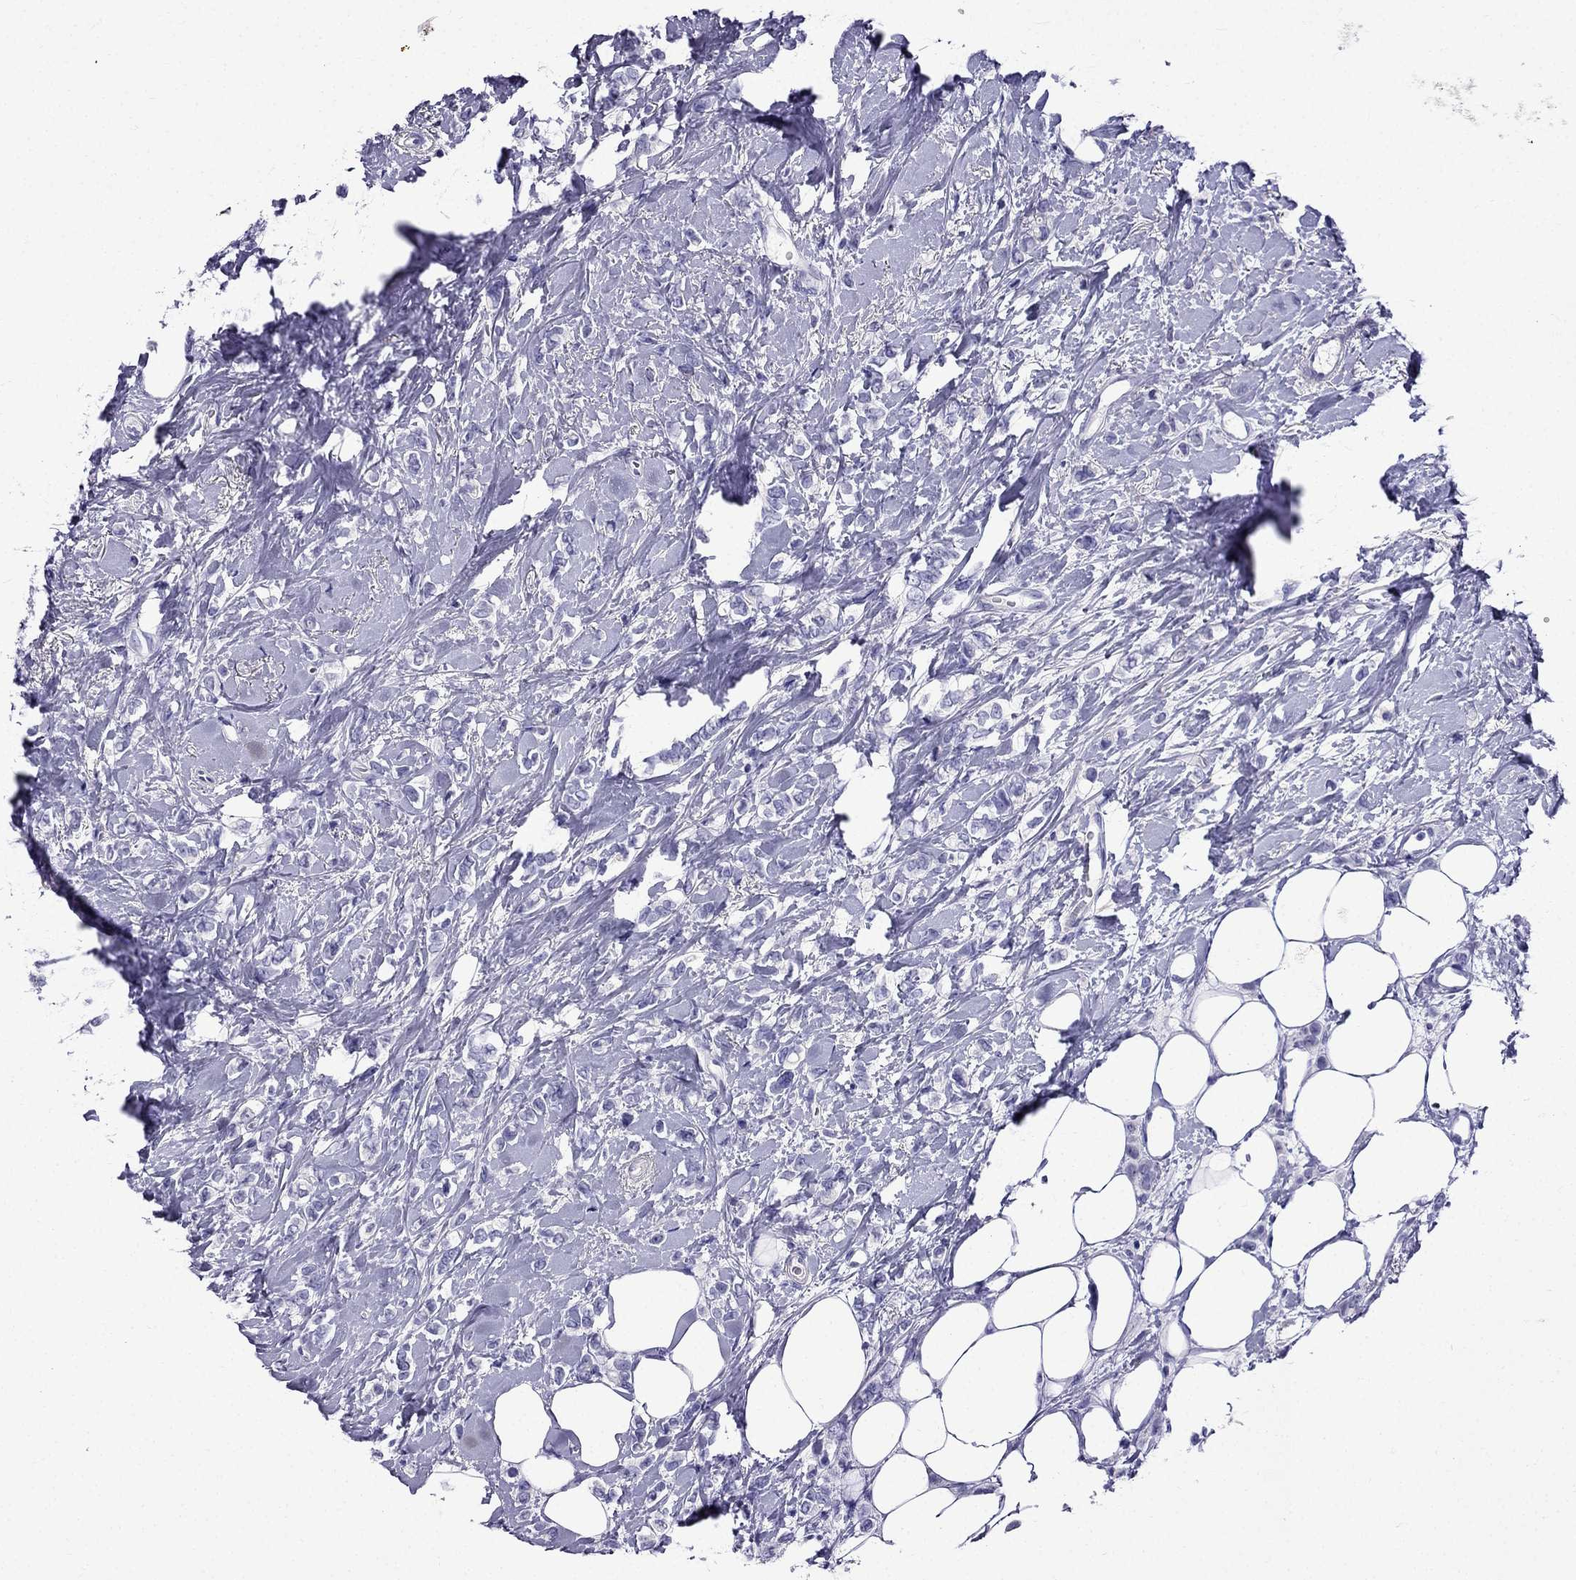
{"staining": {"intensity": "negative", "quantity": "none", "location": "none"}, "tissue": "breast cancer", "cell_type": "Tumor cells", "image_type": "cancer", "snomed": [{"axis": "morphology", "description": "Lobular carcinoma"}, {"axis": "topography", "description": "Breast"}], "caption": "This is a image of immunohistochemistry staining of breast lobular carcinoma, which shows no expression in tumor cells.", "gene": "ERC2", "patient": {"sex": "female", "age": 66}}